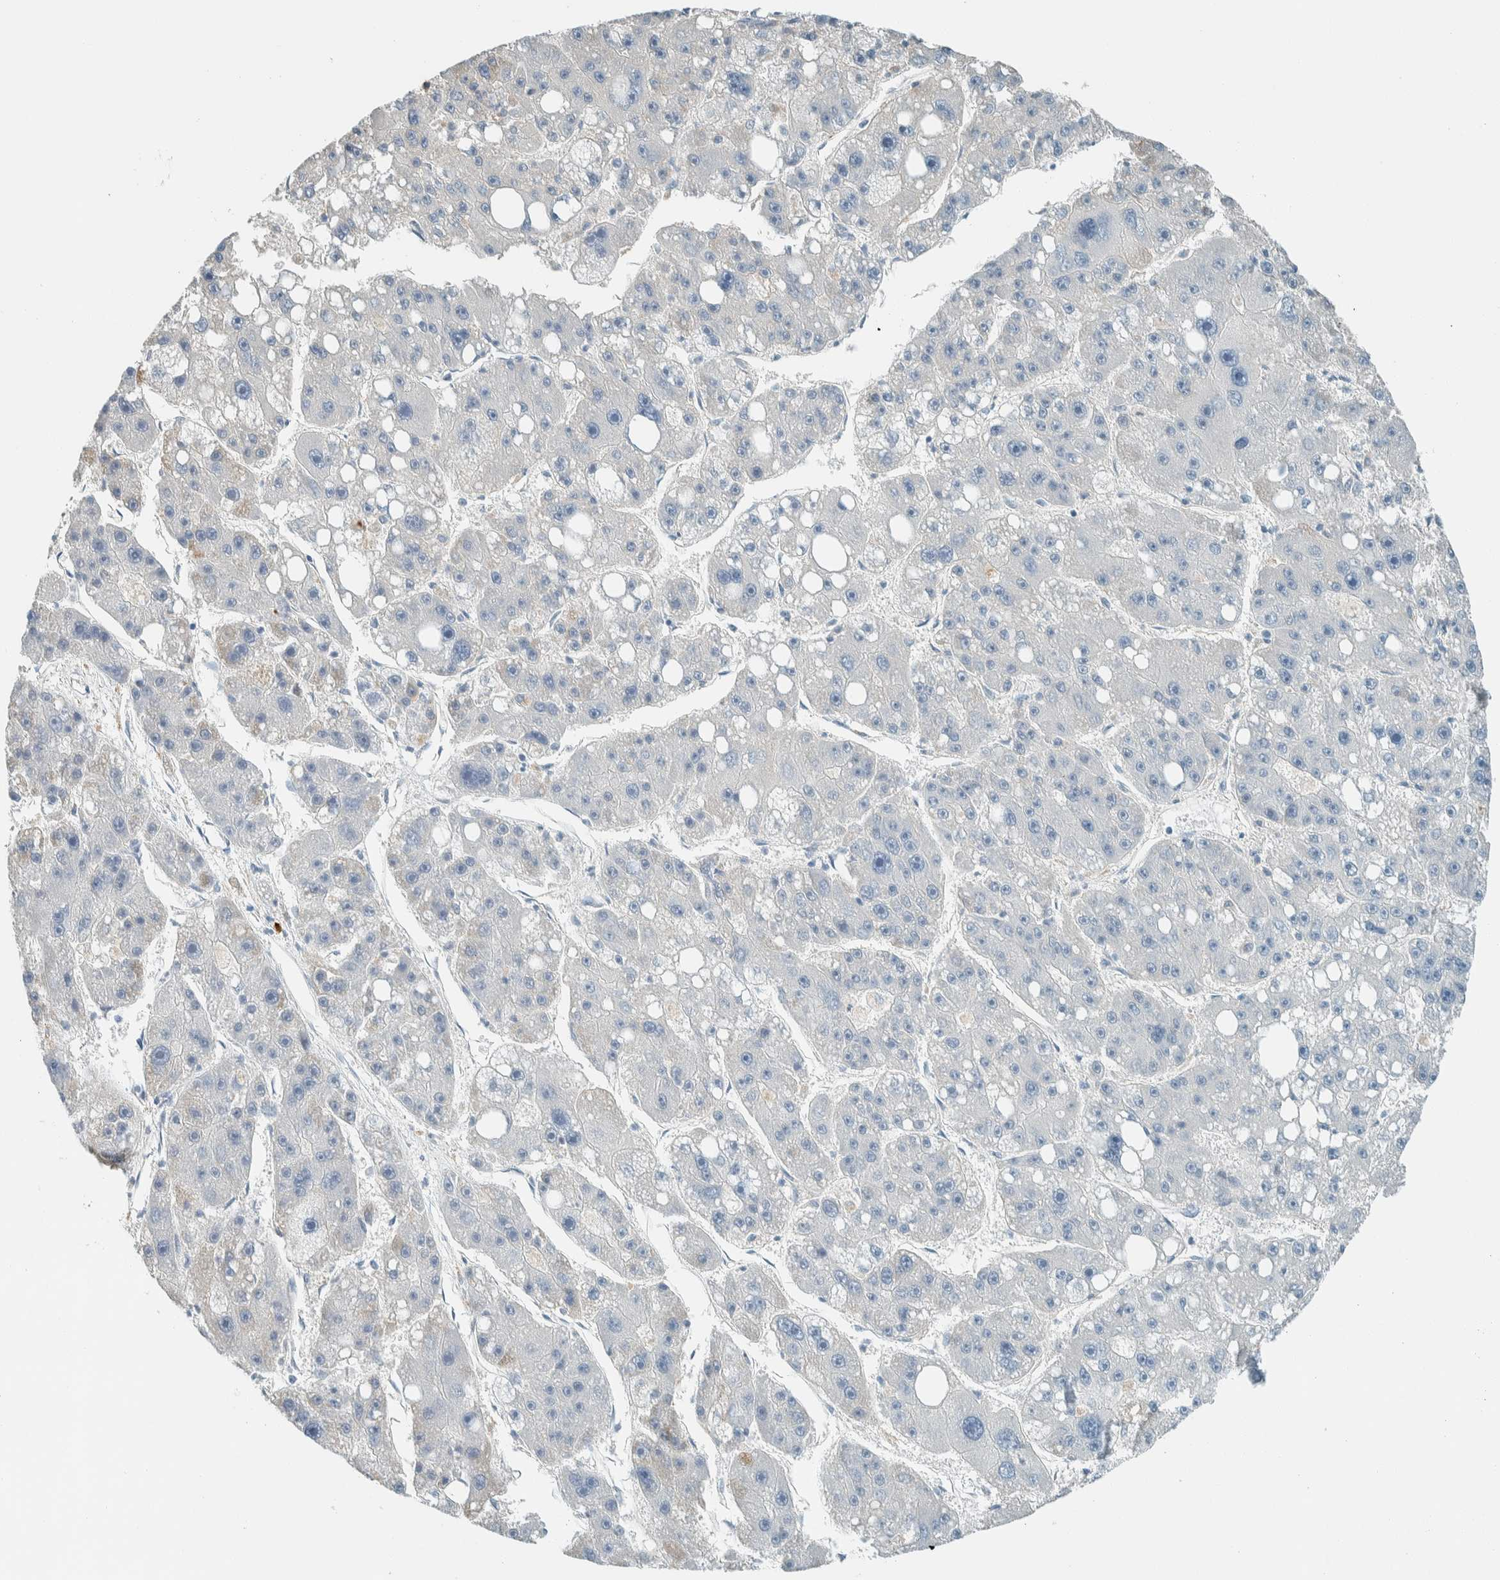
{"staining": {"intensity": "negative", "quantity": "none", "location": "none"}, "tissue": "liver cancer", "cell_type": "Tumor cells", "image_type": "cancer", "snomed": [{"axis": "morphology", "description": "Carcinoma, Hepatocellular, NOS"}, {"axis": "topography", "description": "Liver"}], "caption": "The image reveals no staining of tumor cells in liver hepatocellular carcinoma. The staining was performed using DAB to visualize the protein expression in brown, while the nuclei were stained in blue with hematoxylin (Magnification: 20x).", "gene": "SLFN12", "patient": {"sex": "female", "age": 61}}